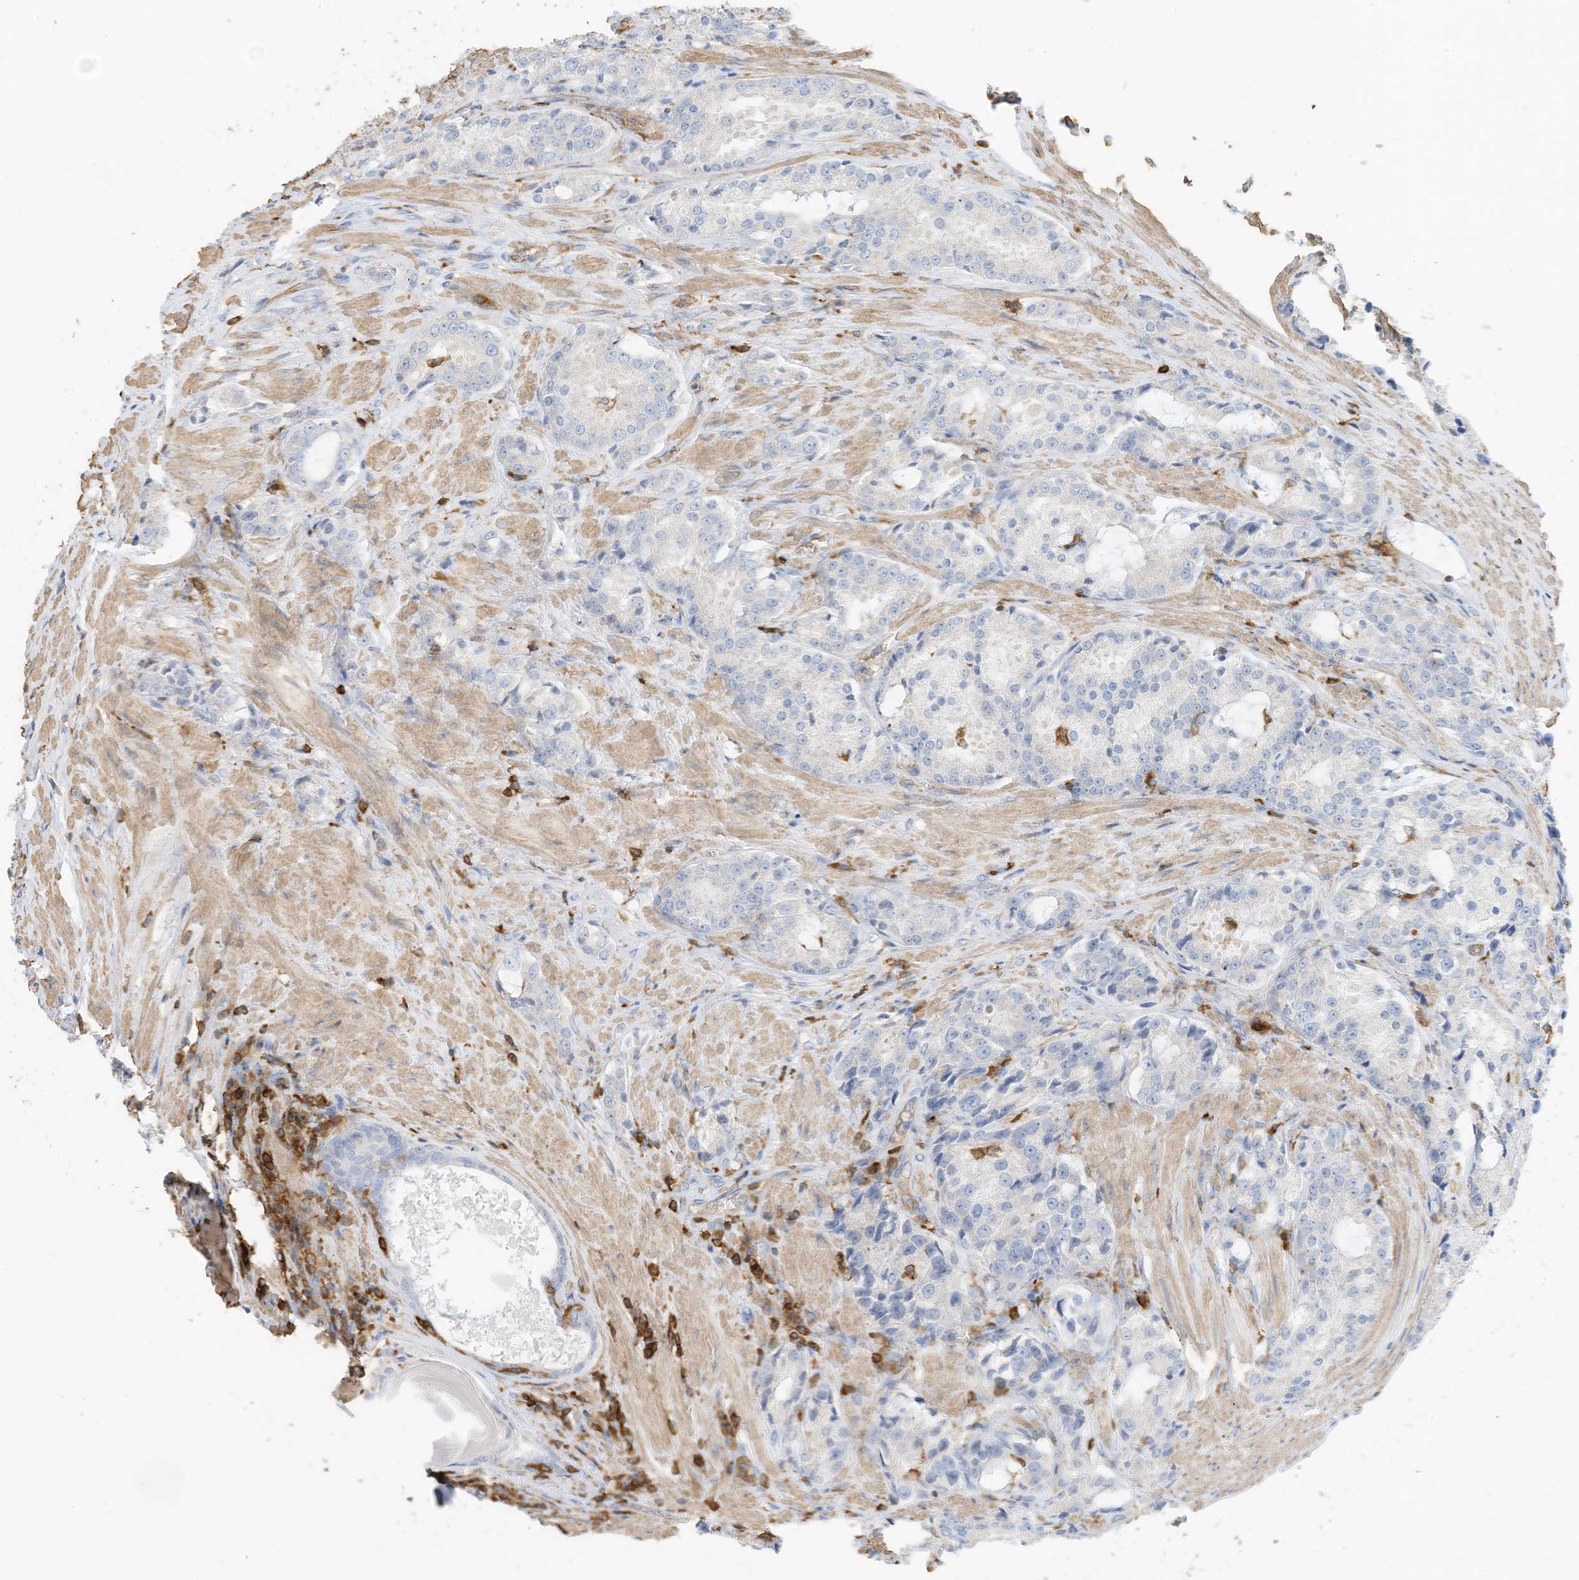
{"staining": {"intensity": "negative", "quantity": "none", "location": "none"}, "tissue": "prostate cancer", "cell_type": "Tumor cells", "image_type": "cancer", "snomed": [{"axis": "morphology", "description": "Adenocarcinoma, High grade"}, {"axis": "topography", "description": "Prostate"}], "caption": "Histopathology image shows no protein positivity in tumor cells of prostate cancer tissue.", "gene": "ARHGAP25", "patient": {"sex": "male", "age": 66}}